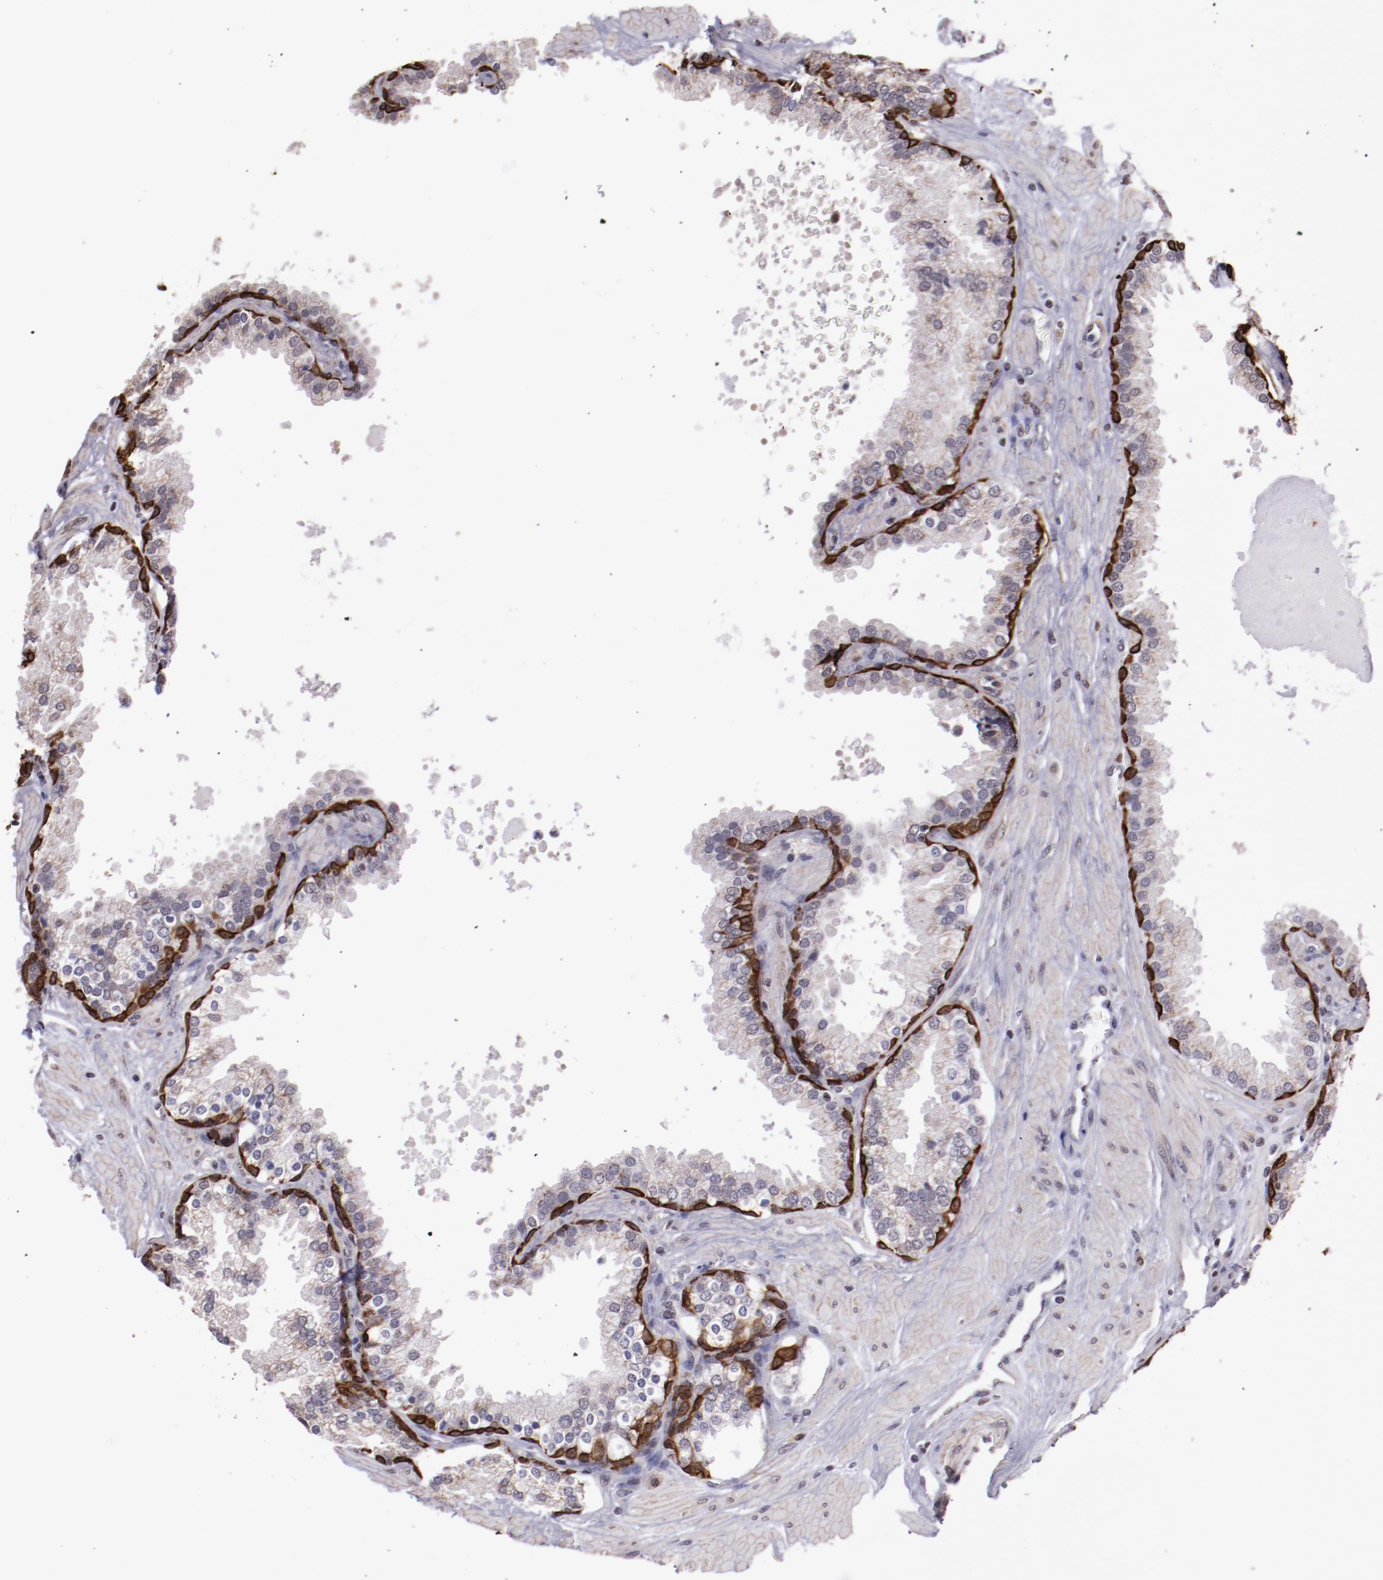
{"staining": {"intensity": "strong", "quantity": "25%-75%", "location": "cytoplasmic/membranous"}, "tissue": "prostate", "cell_type": "Glandular cells", "image_type": "normal", "snomed": [{"axis": "morphology", "description": "Normal tissue, NOS"}, {"axis": "topography", "description": "Prostate"}], "caption": "Protein expression analysis of unremarkable human prostate reveals strong cytoplasmic/membranous staining in approximately 25%-75% of glandular cells. (IHC, brightfield microscopy, high magnification).", "gene": "ELF1", "patient": {"sex": "male", "age": 51}}